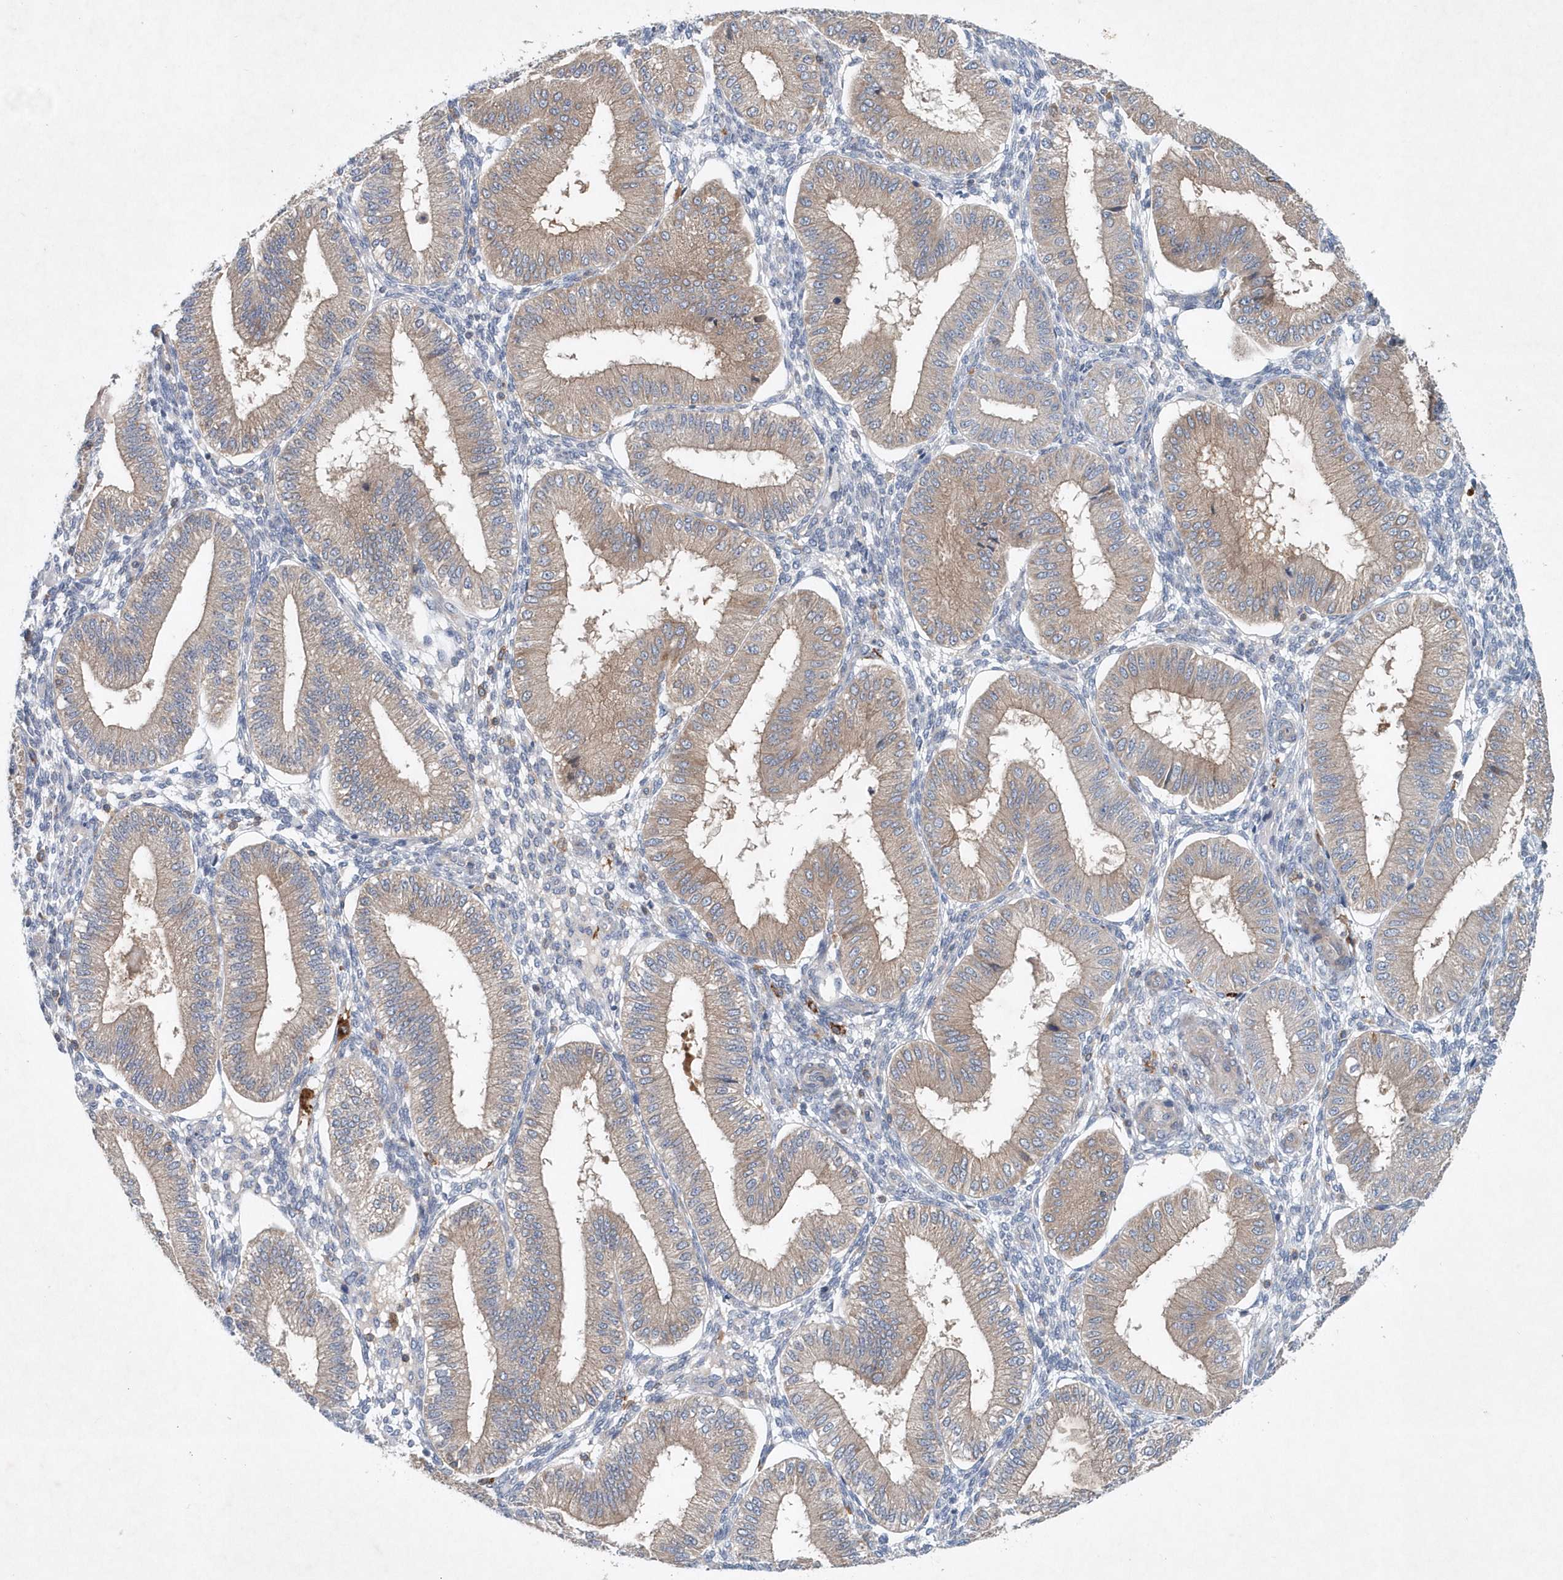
{"staining": {"intensity": "negative", "quantity": "none", "location": "none"}, "tissue": "endometrium", "cell_type": "Cells in endometrial stroma", "image_type": "normal", "snomed": [{"axis": "morphology", "description": "Normal tissue, NOS"}, {"axis": "topography", "description": "Endometrium"}], "caption": "Immunohistochemical staining of unremarkable human endometrium displays no significant positivity in cells in endometrial stroma. Brightfield microscopy of IHC stained with DAB (brown) and hematoxylin (blue), captured at high magnification.", "gene": "P2RY10", "patient": {"sex": "female", "age": 39}}